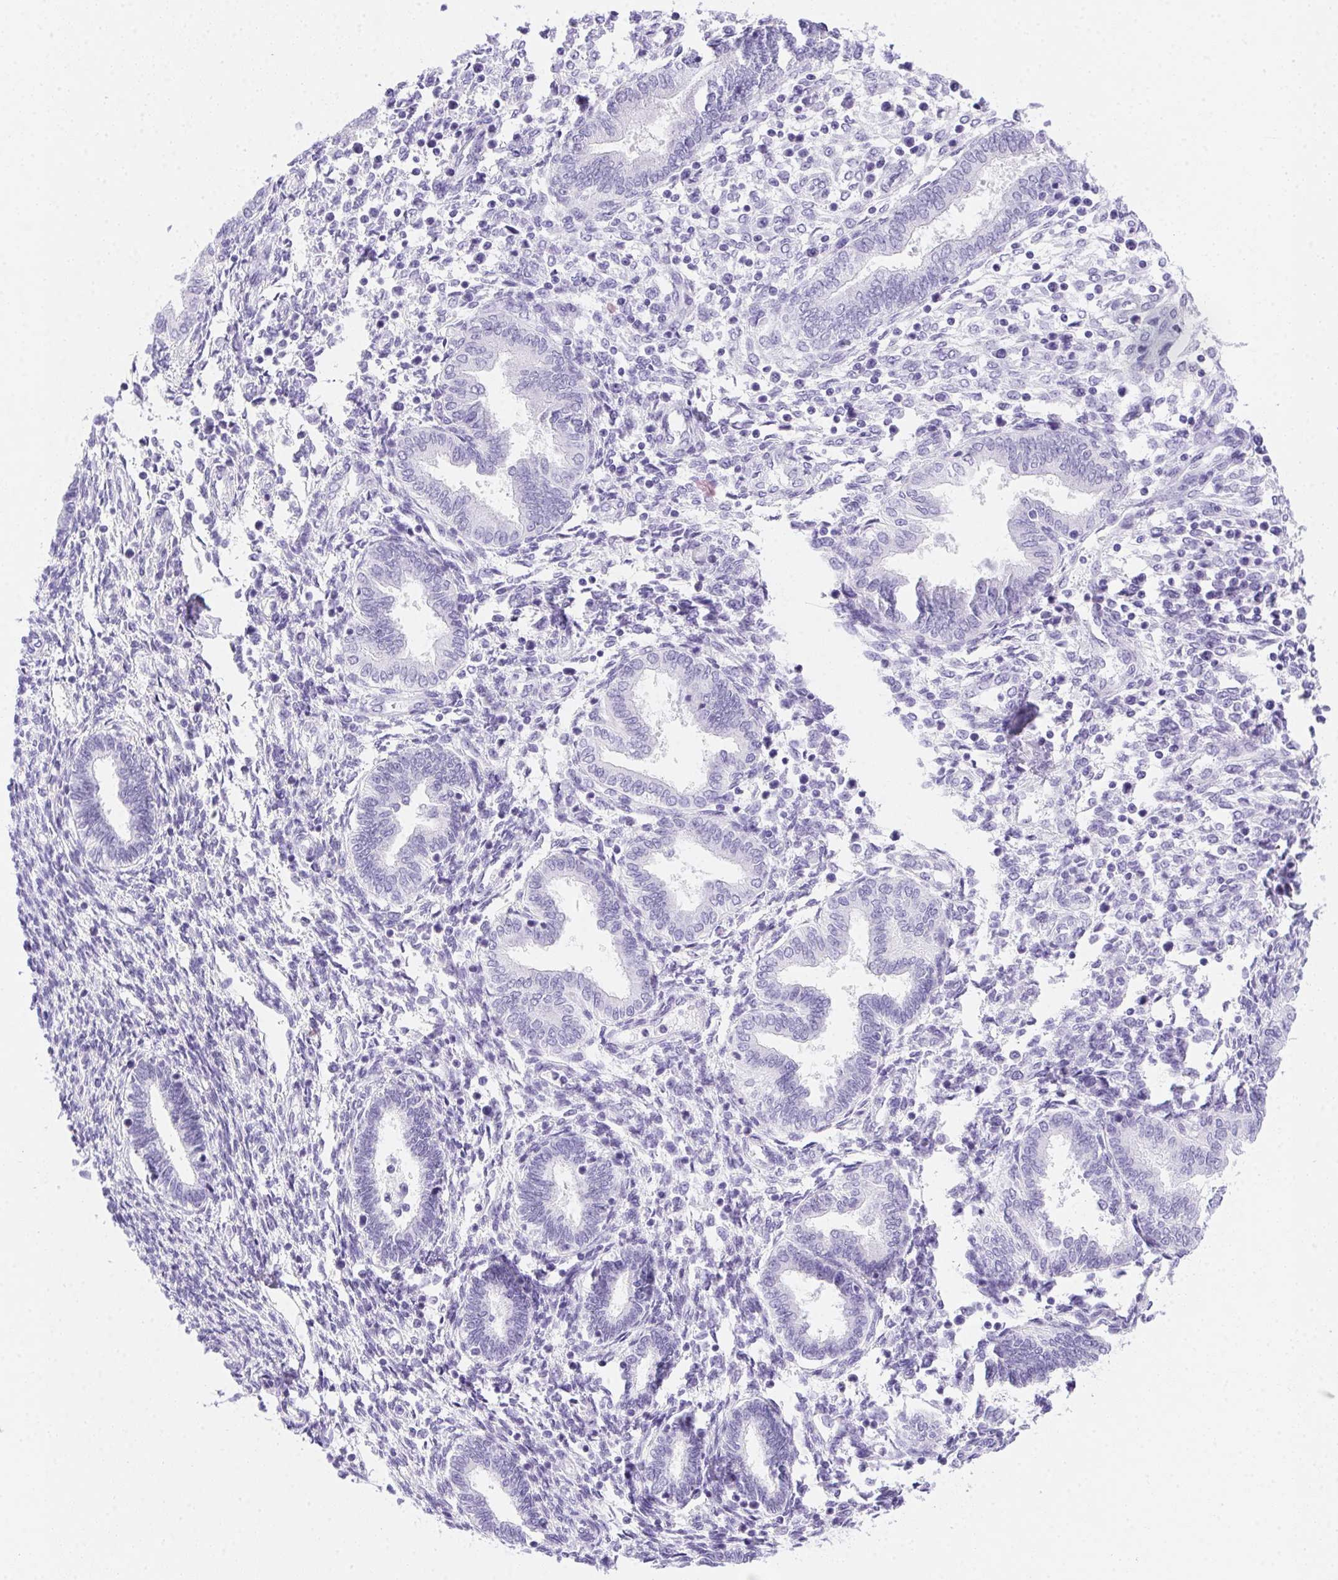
{"staining": {"intensity": "negative", "quantity": "none", "location": "none"}, "tissue": "endometrium", "cell_type": "Cells in endometrial stroma", "image_type": "normal", "snomed": [{"axis": "morphology", "description": "Normal tissue, NOS"}, {"axis": "topography", "description": "Endometrium"}], "caption": "Image shows no significant protein staining in cells in endometrial stroma of unremarkable endometrium. (Stains: DAB IHC with hematoxylin counter stain, Microscopy: brightfield microscopy at high magnification).", "gene": "SPACA5B", "patient": {"sex": "female", "age": 42}}